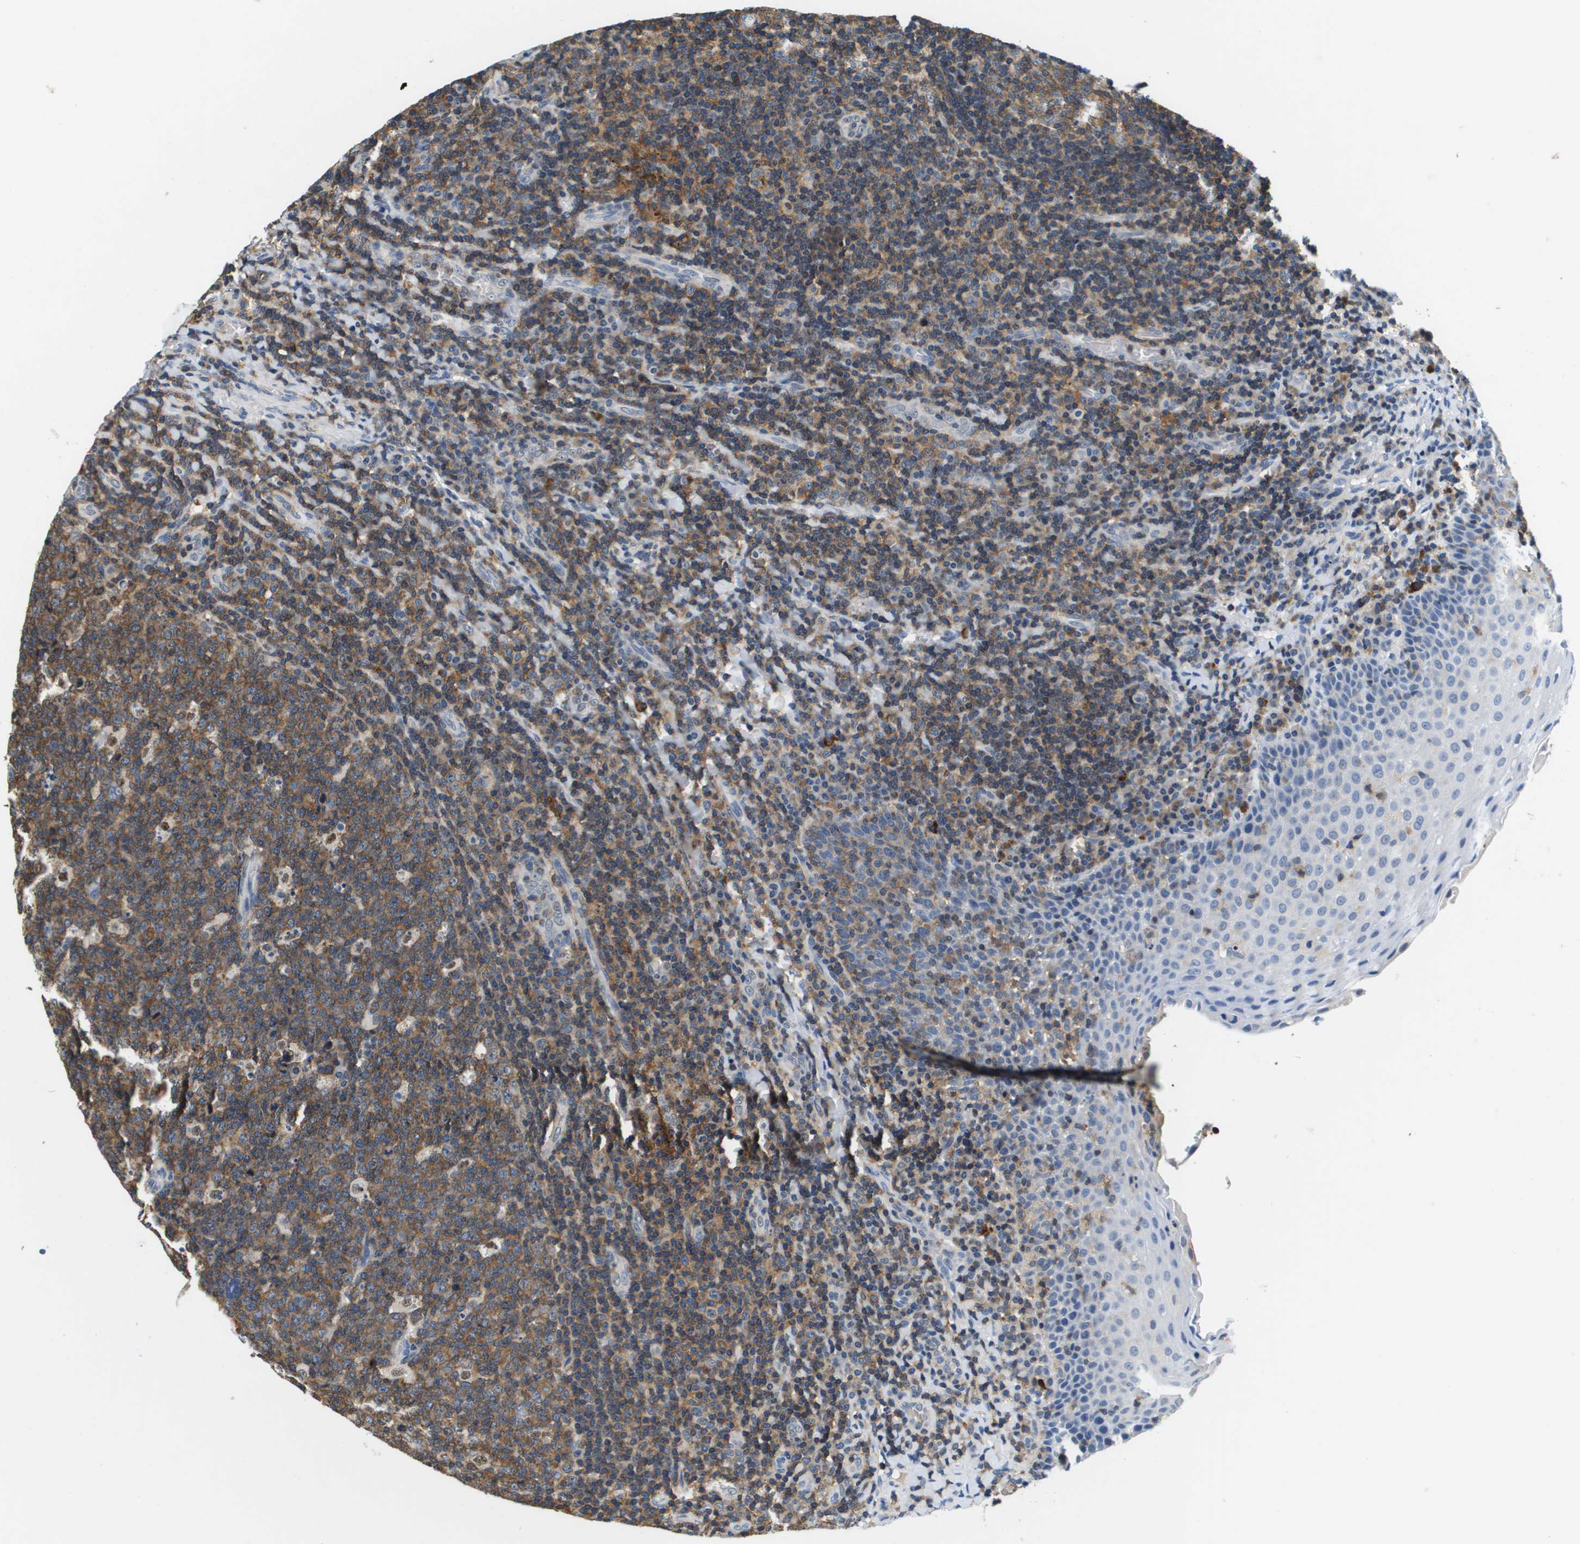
{"staining": {"intensity": "weak", "quantity": ">75%", "location": "cytoplasmic/membranous"}, "tissue": "tonsil", "cell_type": "Germinal center cells", "image_type": "normal", "snomed": [{"axis": "morphology", "description": "Normal tissue, NOS"}, {"axis": "topography", "description": "Tonsil"}], "caption": "The micrograph displays staining of unremarkable tonsil, revealing weak cytoplasmic/membranous protein positivity (brown color) within germinal center cells.", "gene": "KCNQ5", "patient": {"sex": "male", "age": 17}}